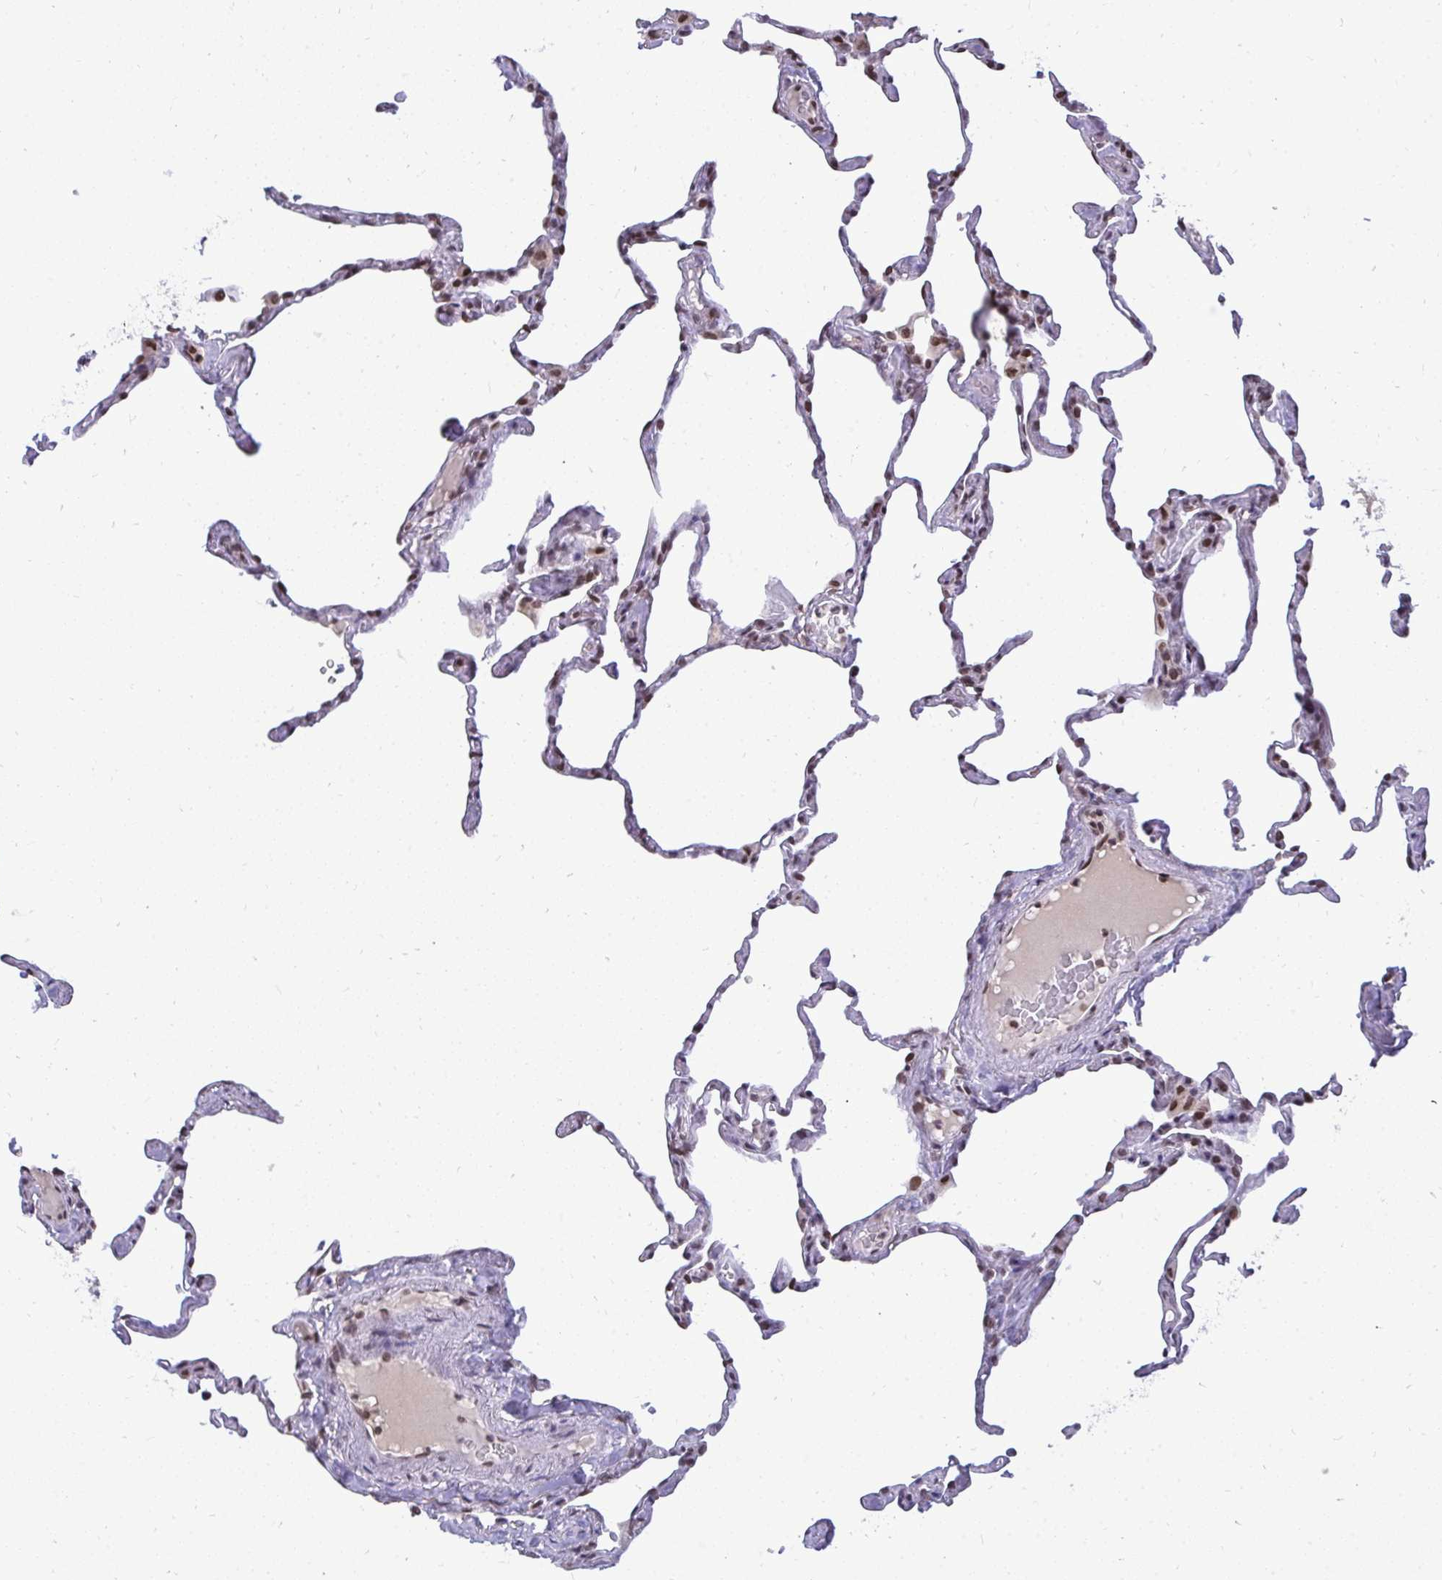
{"staining": {"intensity": "moderate", "quantity": "25%-75%", "location": "nuclear"}, "tissue": "lung", "cell_type": "Alveolar cells", "image_type": "normal", "snomed": [{"axis": "morphology", "description": "Normal tissue, NOS"}, {"axis": "topography", "description": "Lung"}], "caption": "A high-resolution image shows IHC staining of benign lung, which exhibits moderate nuclear expression in approximately 25%-75% of alveolar cells.", "gene": "JPT1", "patient": {"sex": "male", "age": 65}}